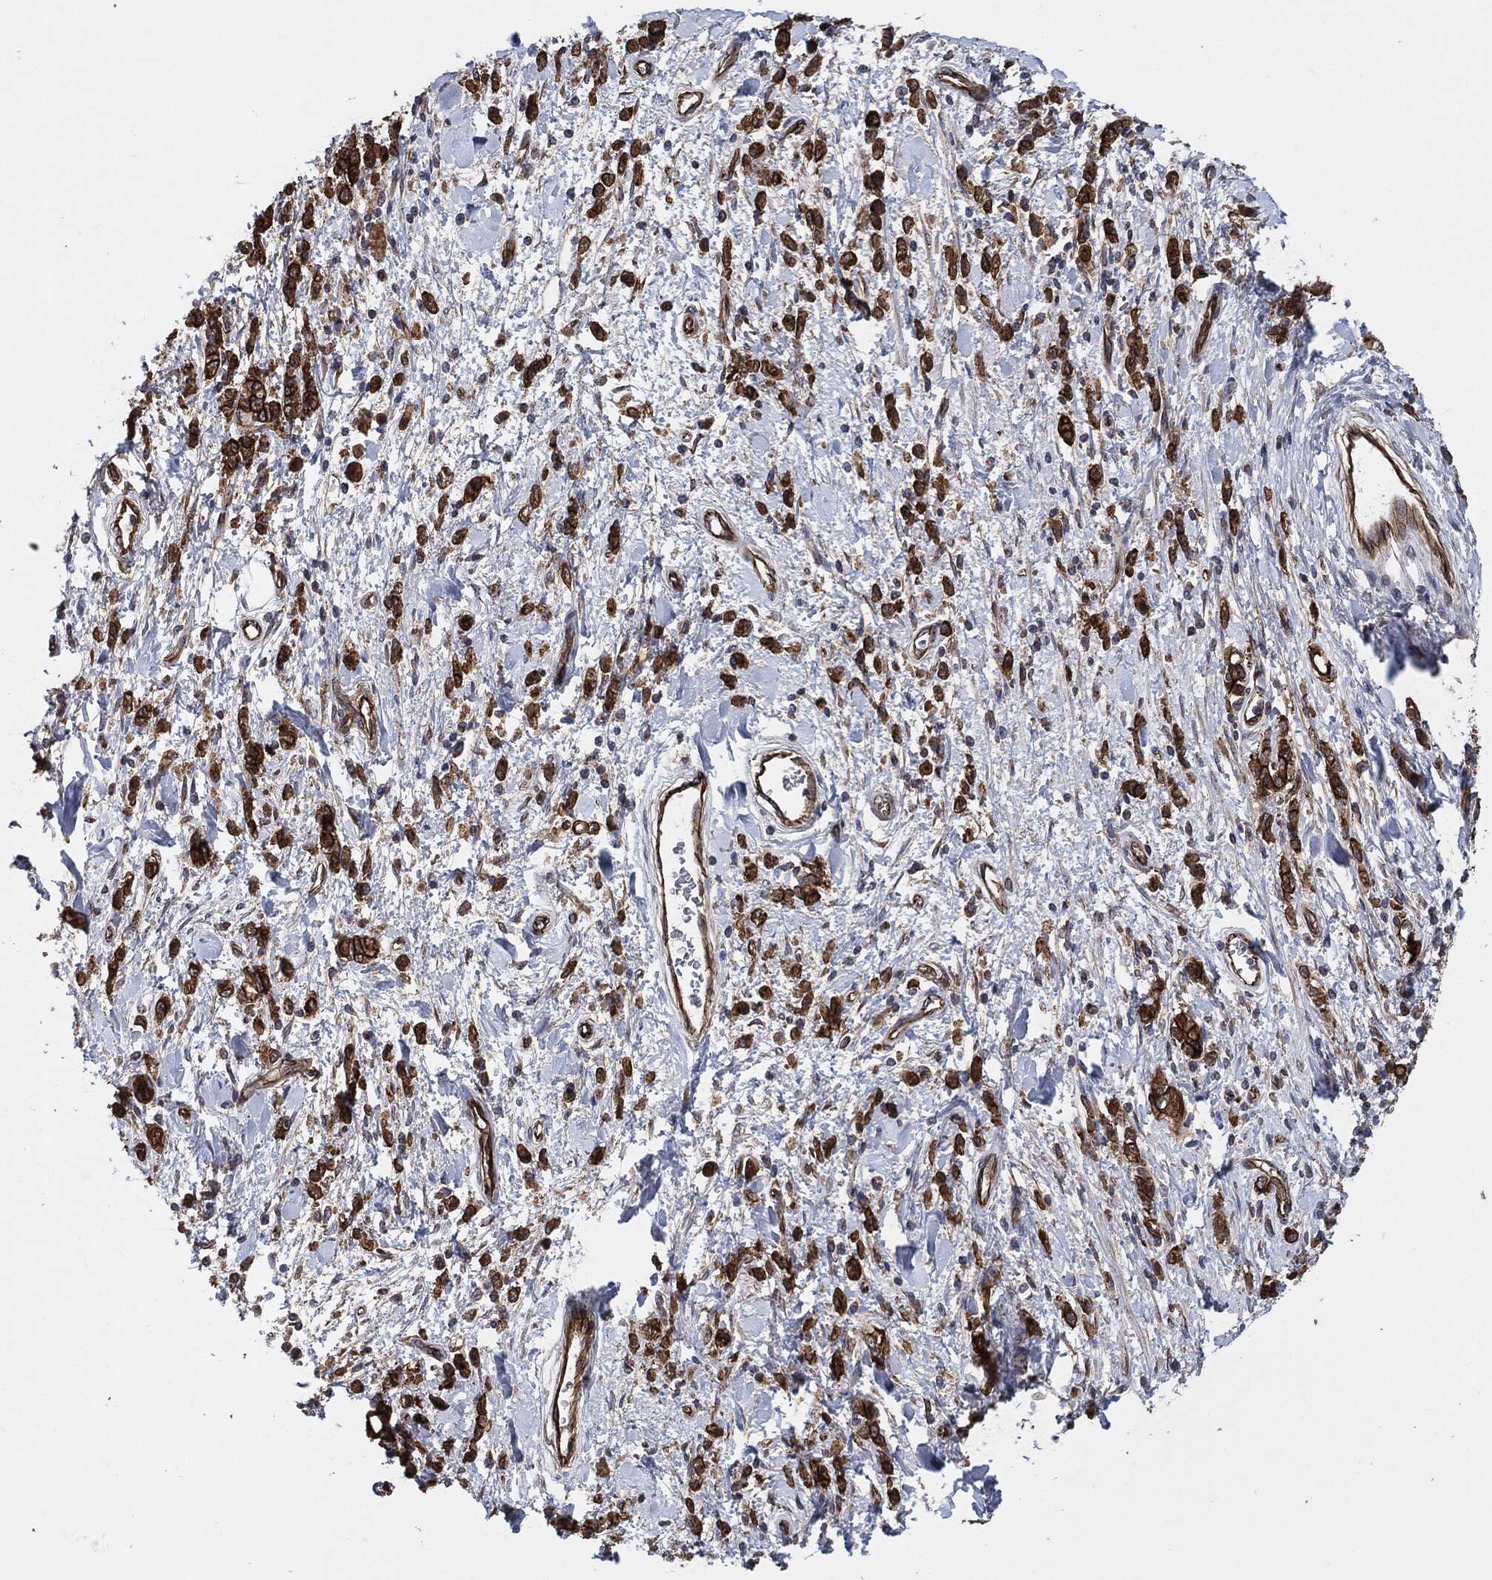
{"staining": {"intensity": "strong", "quantity": ">75%", "location": "cytoplasmic/membranous"}, "tissue": "stomach cancer", "cell_type": "Tumor cells", "image_type": "cancer", "snomed": [{"axis": "morphology", "description": "Adenocarcinoma, NOS"}, {"axis": "topography", "description": "Stomach"}], "caption": "Stomach adenocarcinoma tissue reveals strong cytoplasmic/membranous positivity in about >75% of tumor cells", "gene": "CTNNA1", "patient": {"sex": "male", "age": 77}}